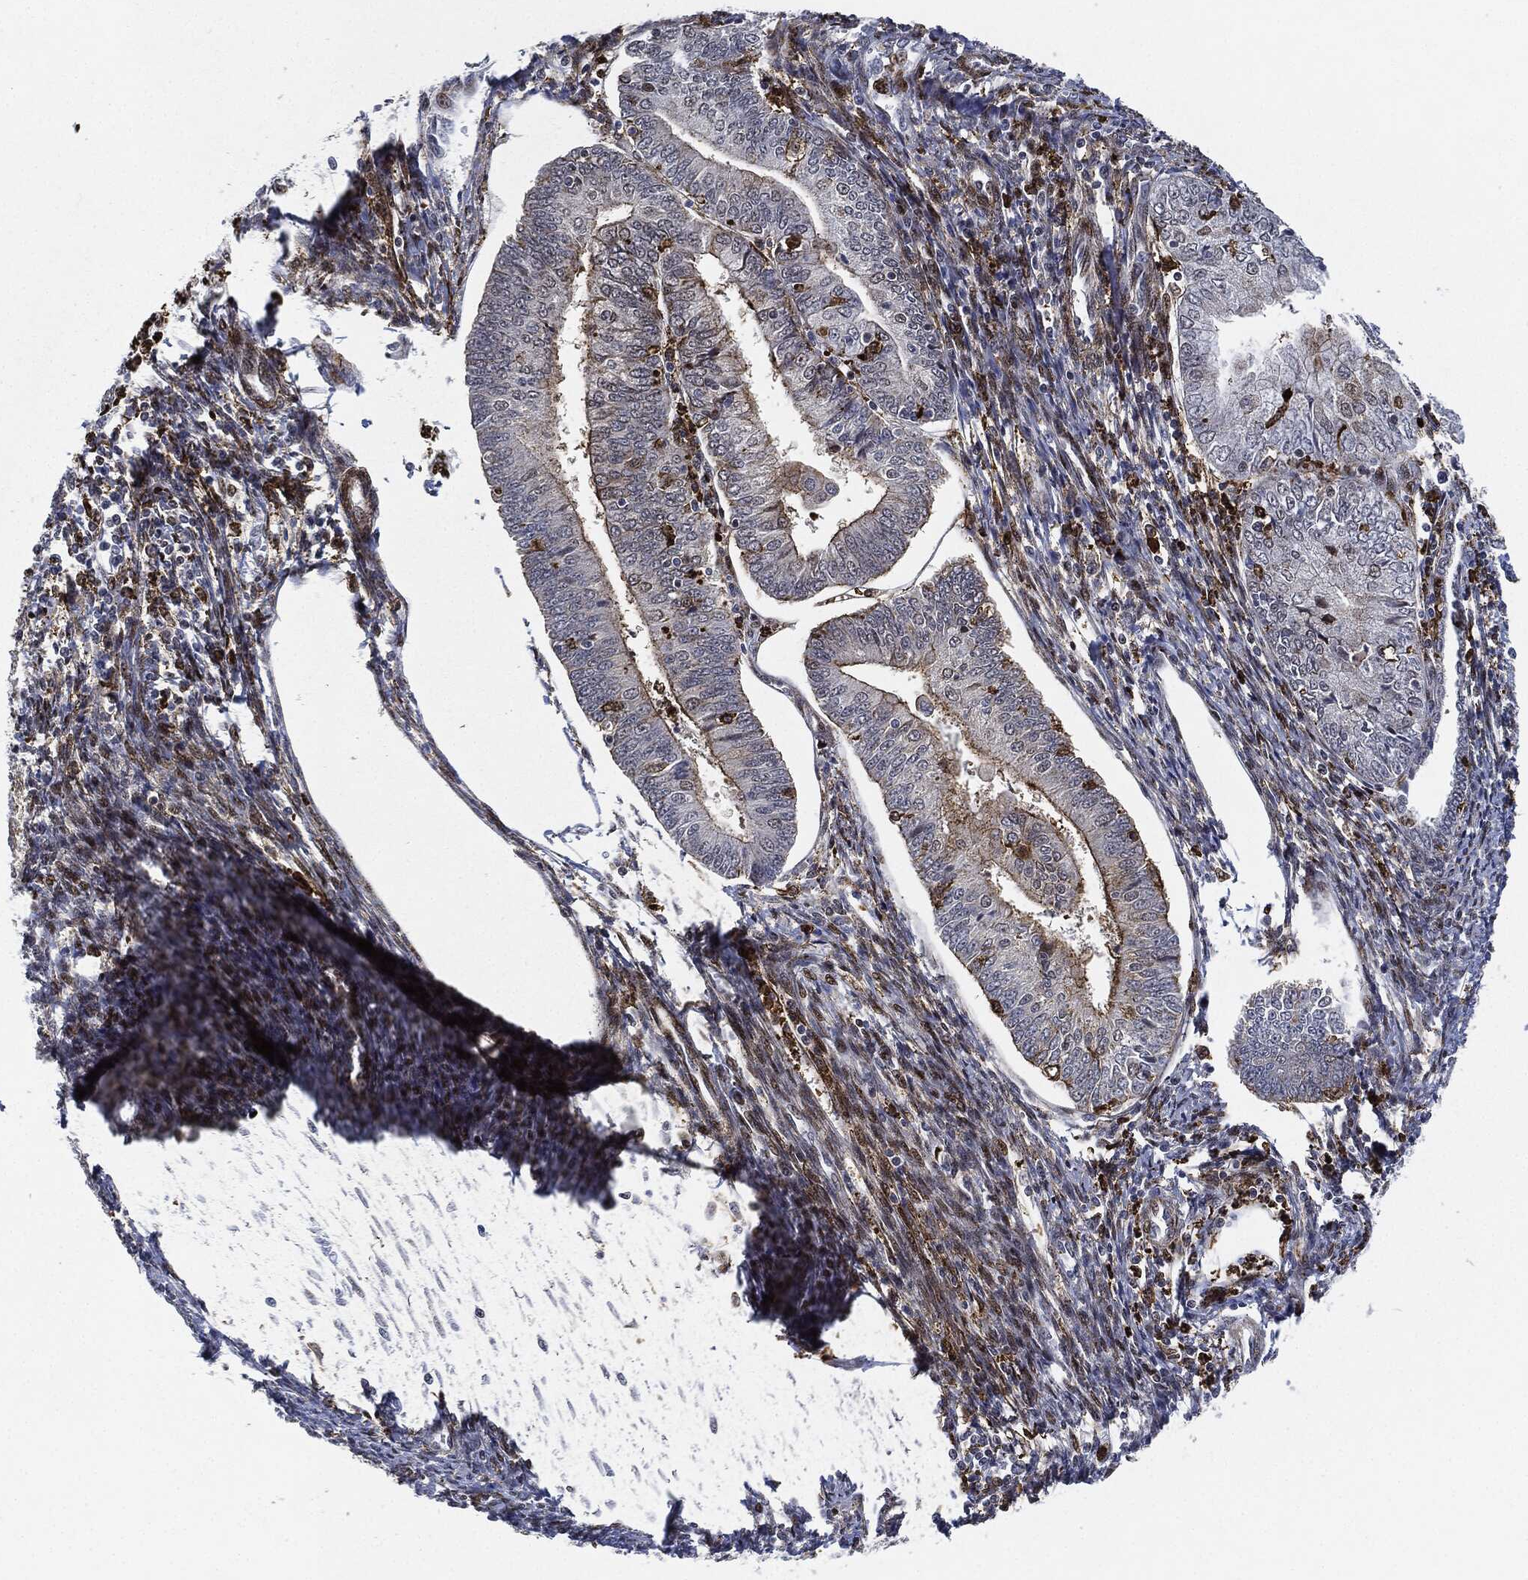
{"staining": {"intensity": "strong", "quantity": "<25%", "location": "cytoplasmic/membranous"}, "tissue": "endometrial cancer", "cell_type": "Tumor cells", "image_type": "cancer", "snomed": [{"axis": "morphology", "description": "Adenocarcinoma, NOS"}, {"axis": "topography", "description": "Endometrium"}], "caption": "Immunohistochemical staining of human adenocarcinoma (endometrial) exhibits strong cytoplasmic/membranous protein staining in about <25% of tumor cells.", "gene": "NANOS3", "patient": {"sex": "female", "age": 56}}